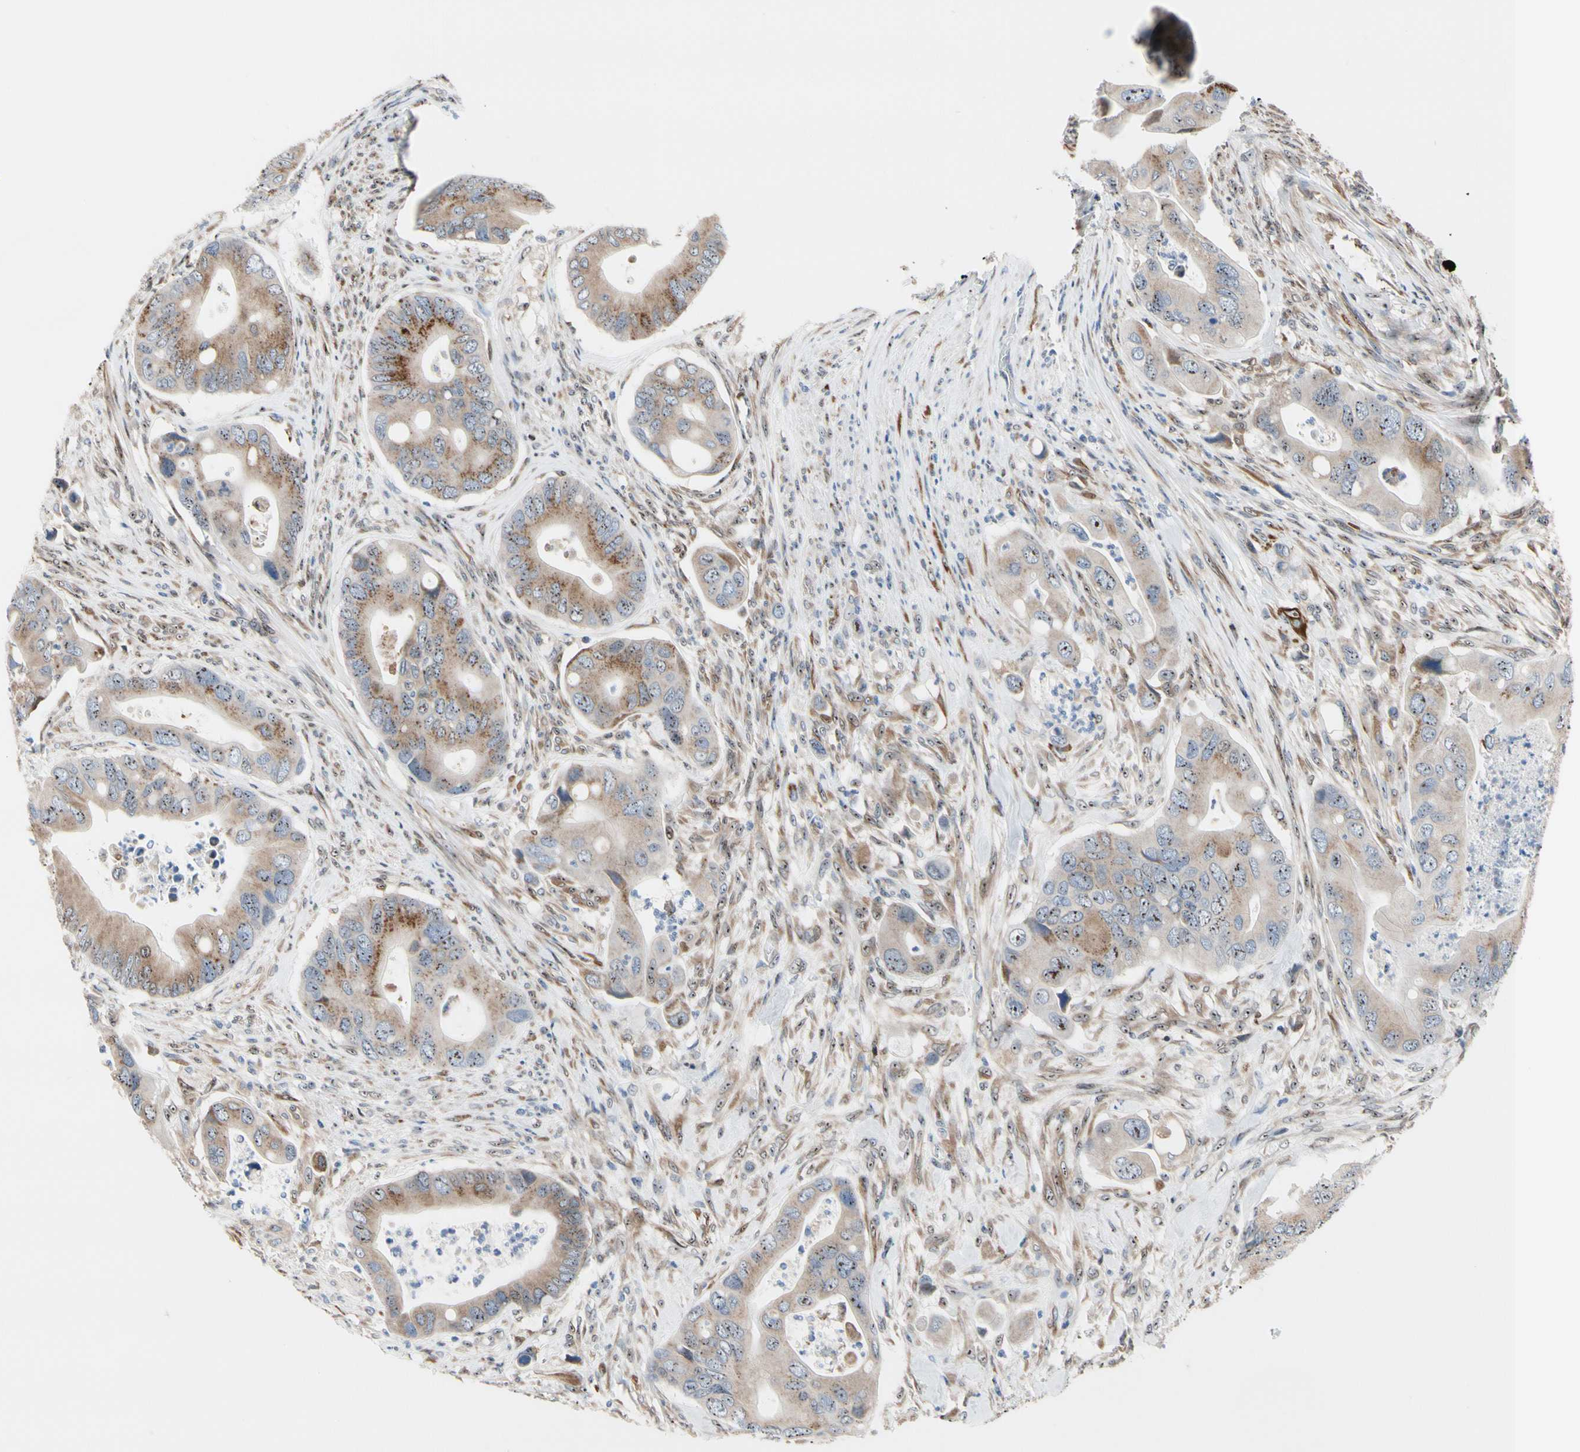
{"staining": {"intensity": "weak", "quantity": ">75%", "location": "cytoplasmic/membranous"}, "tissue": "colorectal cancer", "cell_type": "Tumor cells", "image_type": "cancer", "snomed": [{"axis": "morphology", "description": "Adenocarcinoma, NOS"}, {"axis": "topography", "description": "Rectum"}], "caption": "This is an image of immunohistochemistry staining of adenocarcinoma (colorectal), which shows weak expression in the cytoplasmic/membranous of tumor cells.", "gene": "TMED7", "patient": {"sex": "female", "age": 57}}